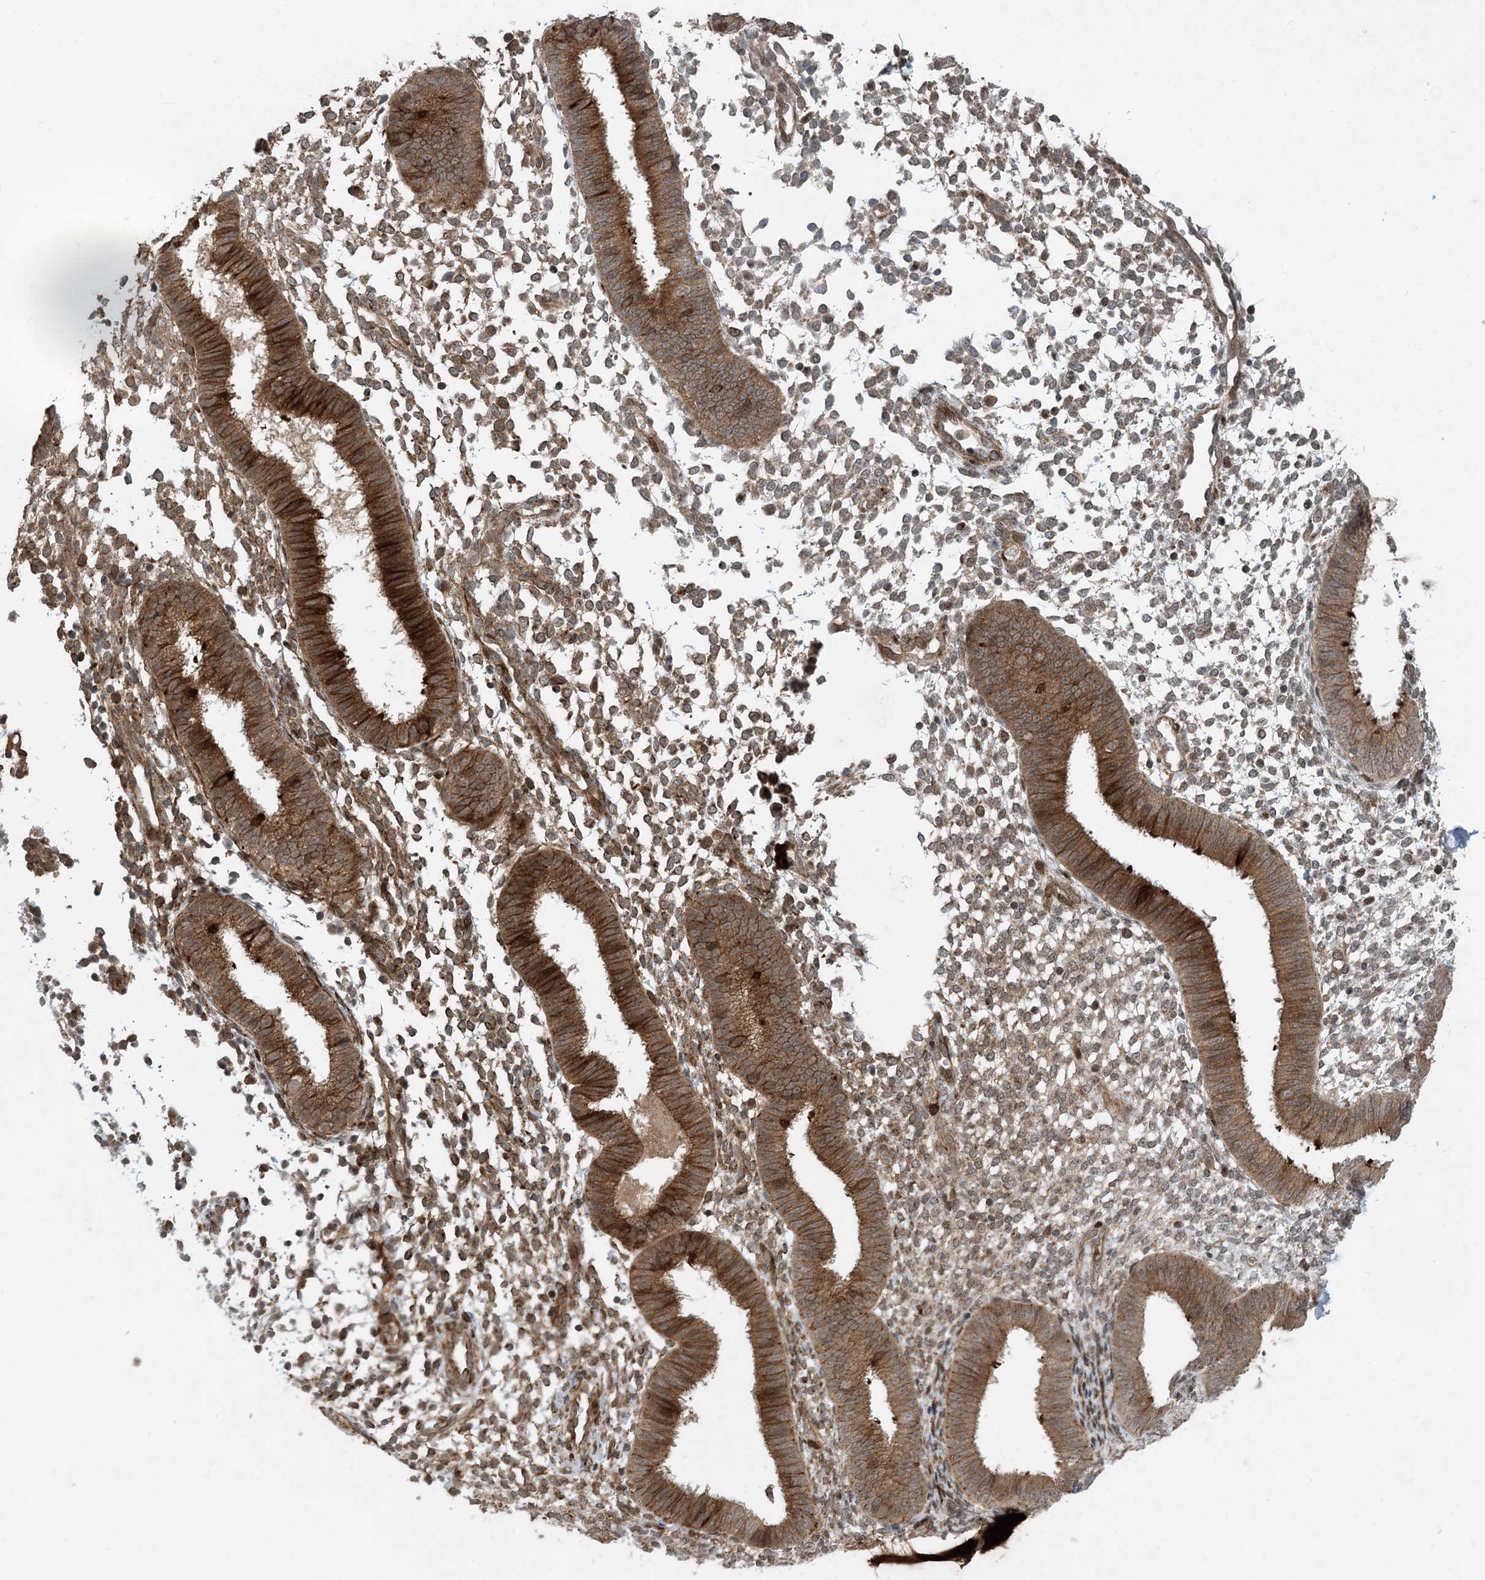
{"staining": {"intensity": "strong", "quantity": "25%-75%", "location": "cytoplasmic/membranous"}, "tissue": "endometrium", "cell_type": "Cells in endometrial stroma", "image_type": "normal", "snomed": [{"axis": "morphology", "description": "Normal tissue, NOS"}, {"axis": "topography", "description": "Uterus"}, {"axis": "topography", "description": "Endometrium"}], "caption": "DAB immunohistochemical staining of unremarkable human endometrium reveals strong cytoplasmic/membranous protein positivity in approximately 25%-75% of cells in endometrial stroma. The staining was performed using DAB (3,3'-diaminobenzidine), with brown indicating positive protein expression. Nuclei are stained blue with hematoxylin.", "gene": "HEMK1", "patient": {"sex": "female", "age": 48}}